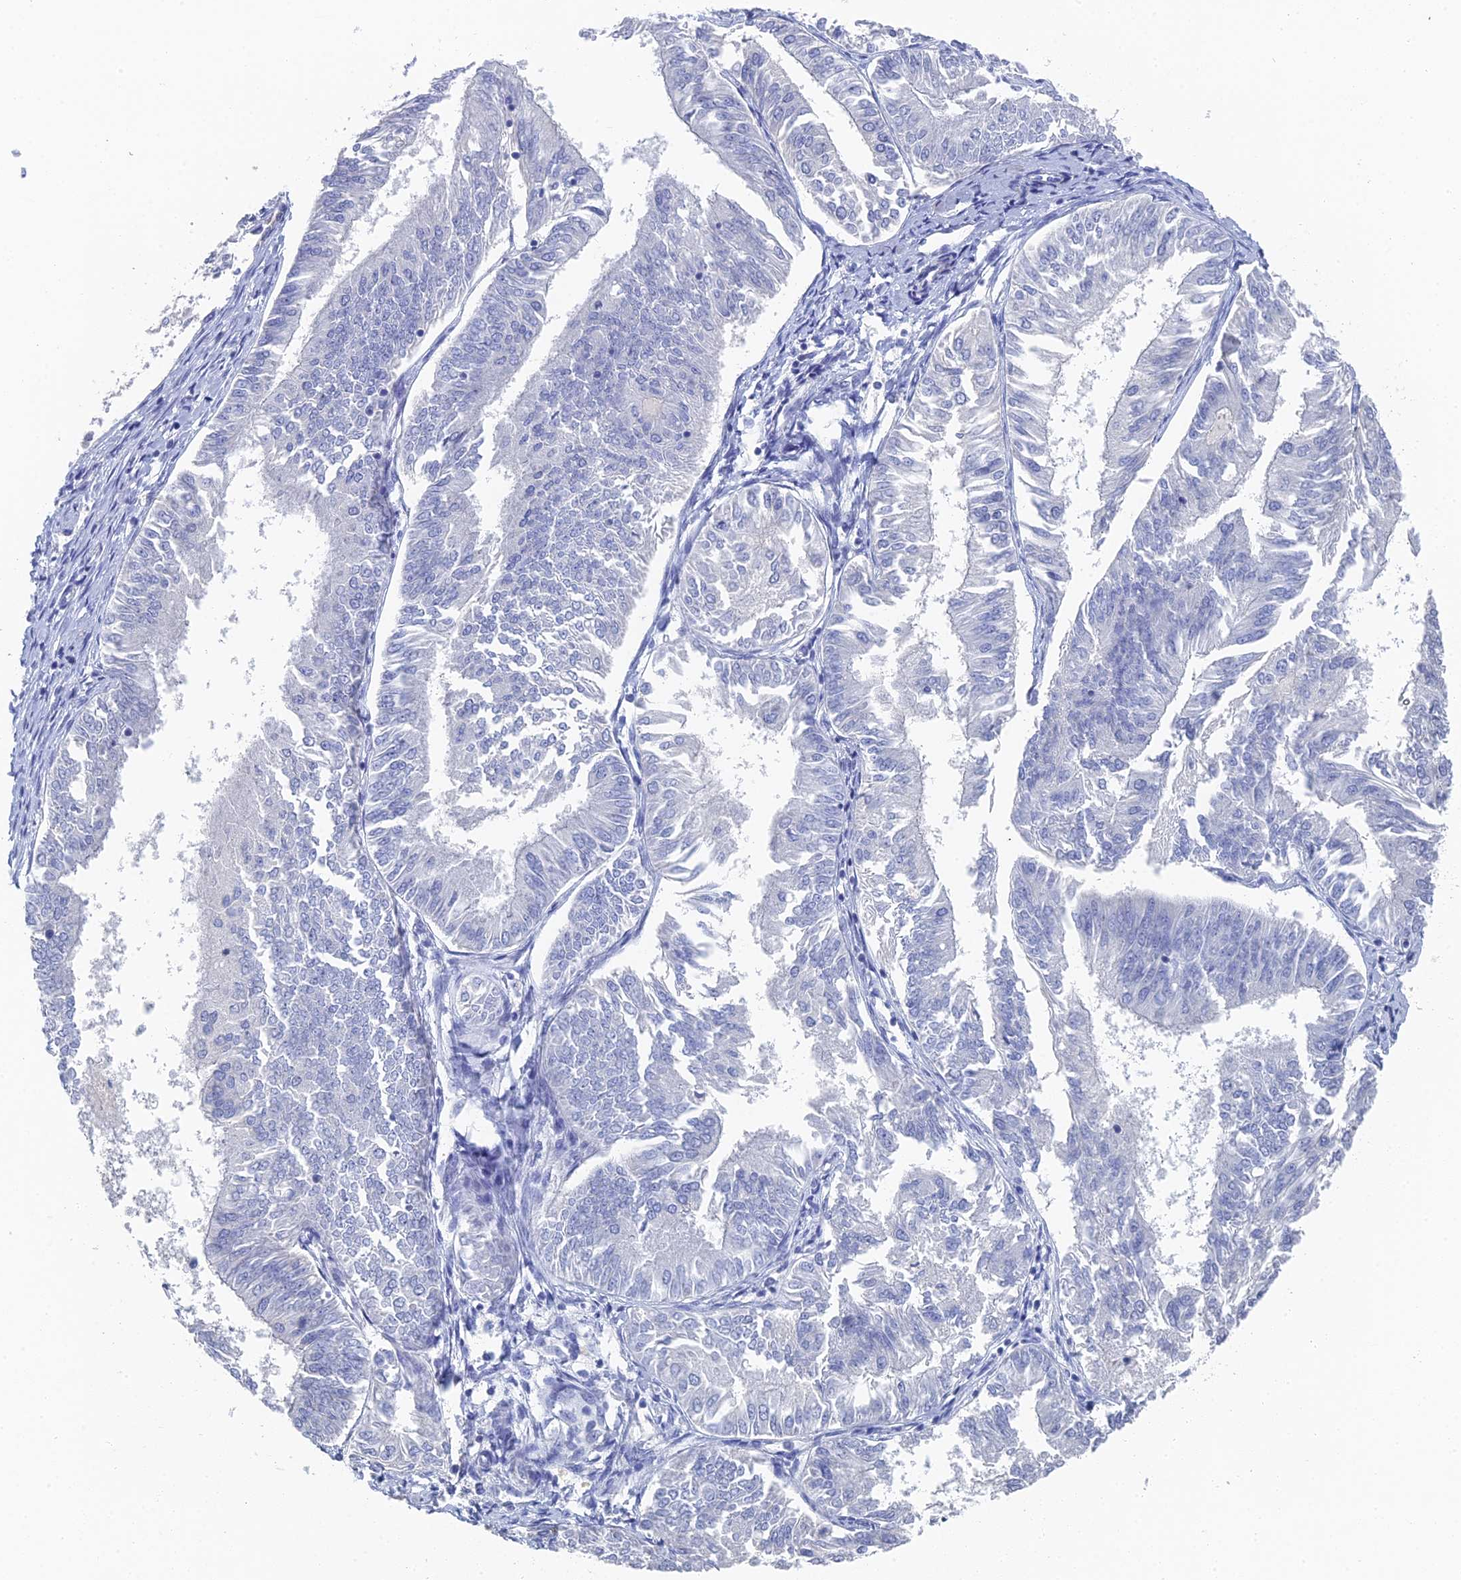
{"staining": {"intensity": "negative", "quantity": "none", "location": "none"}, "tissue": "endometrial cancer", "cell_type": "Tumor cells", "image_type": "cancer", "snomed": [{"axis": "morphology", "description": "Adenocarcinoma, NOS"}, {"axis": "topography", "description": "Endometrium"}], "caption": "Tumor cells are negative for protein expression in human endometrial cancer.", "gene": "GFAP", "patient": {"sex": "female", "age": 58}}